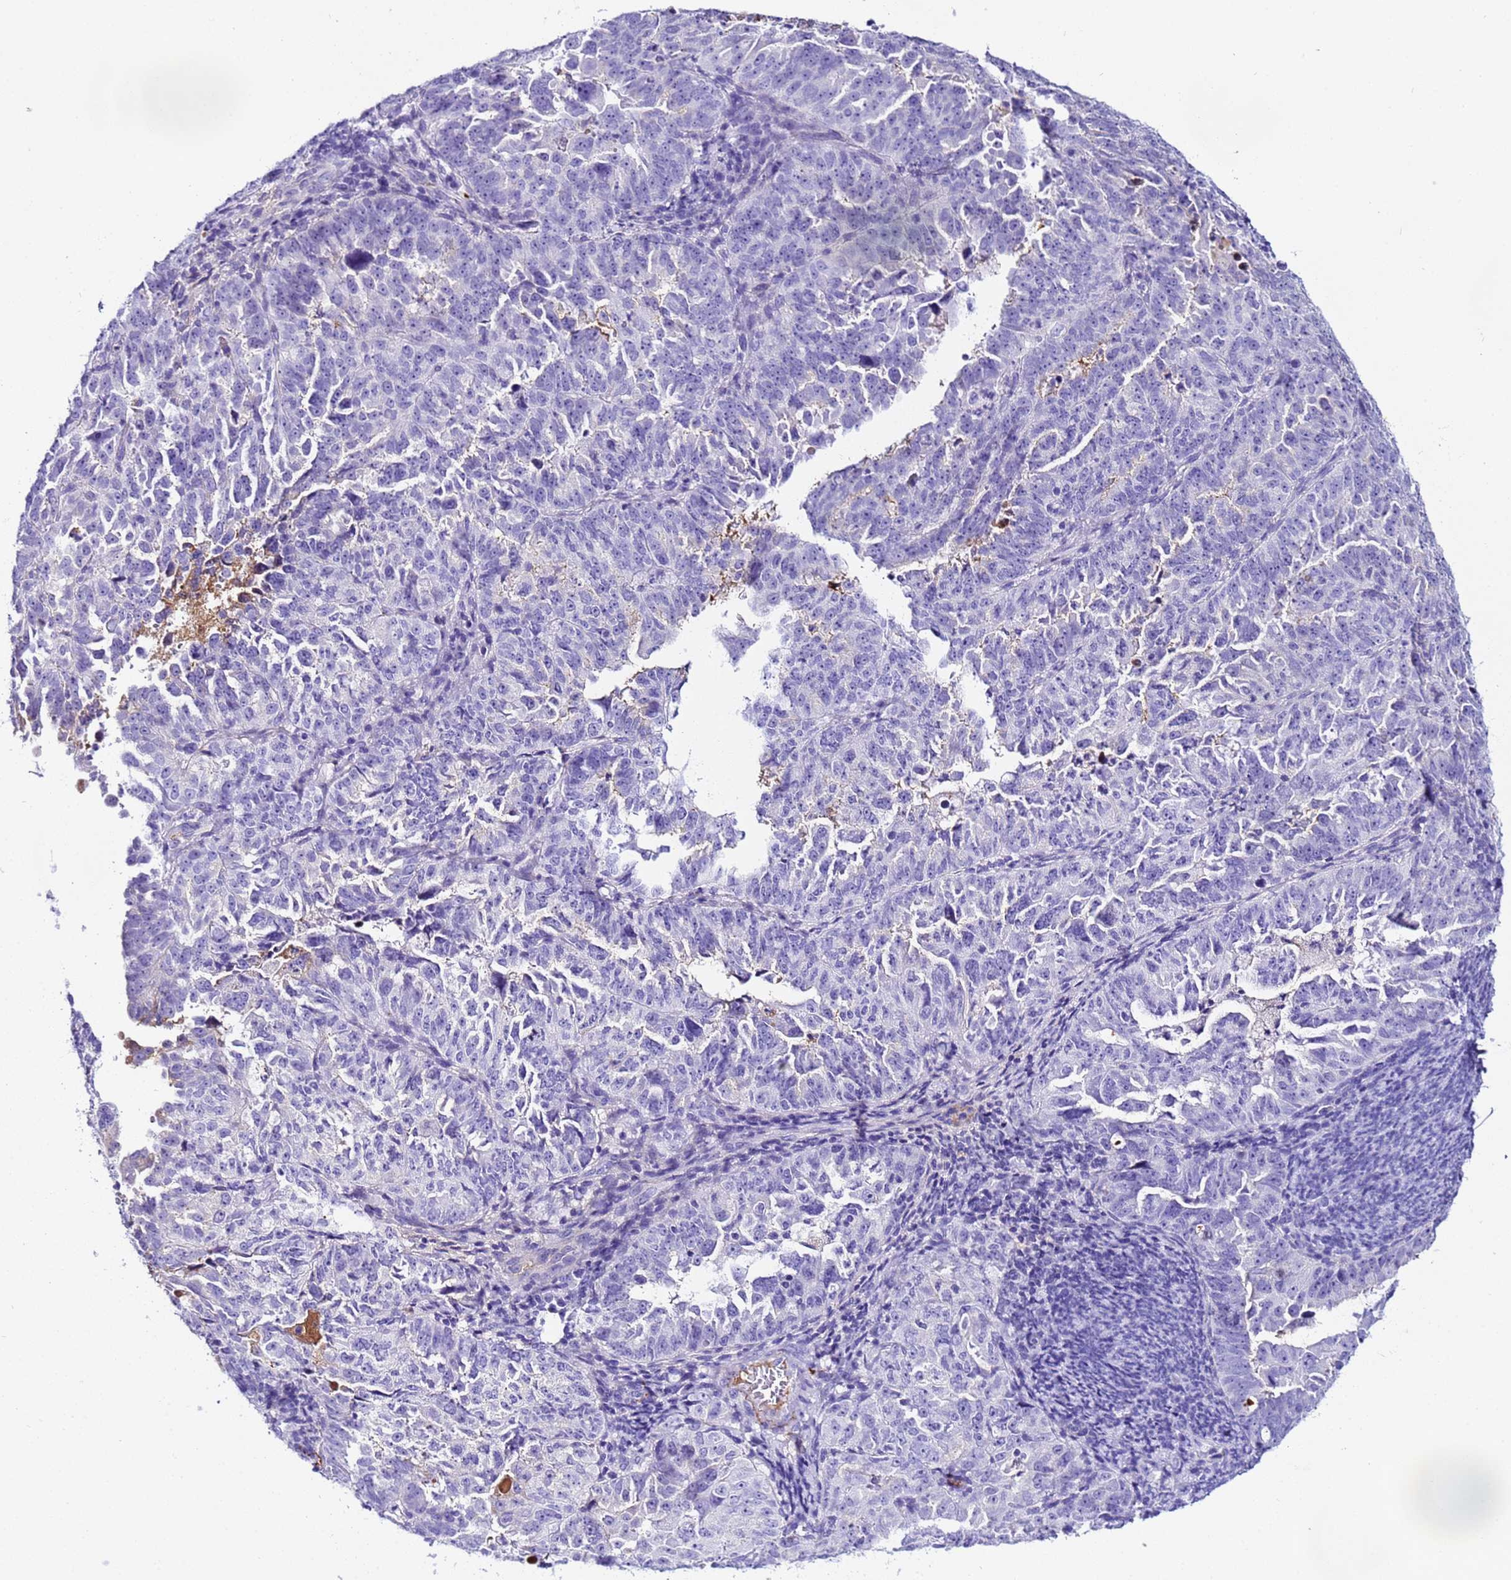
{"staining": {"intensity": "negative", "quantity": "none", "location": "none"}, "tissue": "endometrial cancer", "cell_type": "Tumor cells", "image_type": "cancer", "snomed": [{"axis": "morphology", "description": "Adenocarcinoma, NOS"}, {"axis": "topography", "description": "Endometrium"}], "caption": "This is a image of IHC staining of endometrial cancer (adenocarcinoma), which shows no positivity in tumor cells. (DAB immunohistochemistry (IHC) visualized using brightfield microscopy, high magnification).", "gene": "CFHR2", "patient": {"sex": "female", "age": 65}}